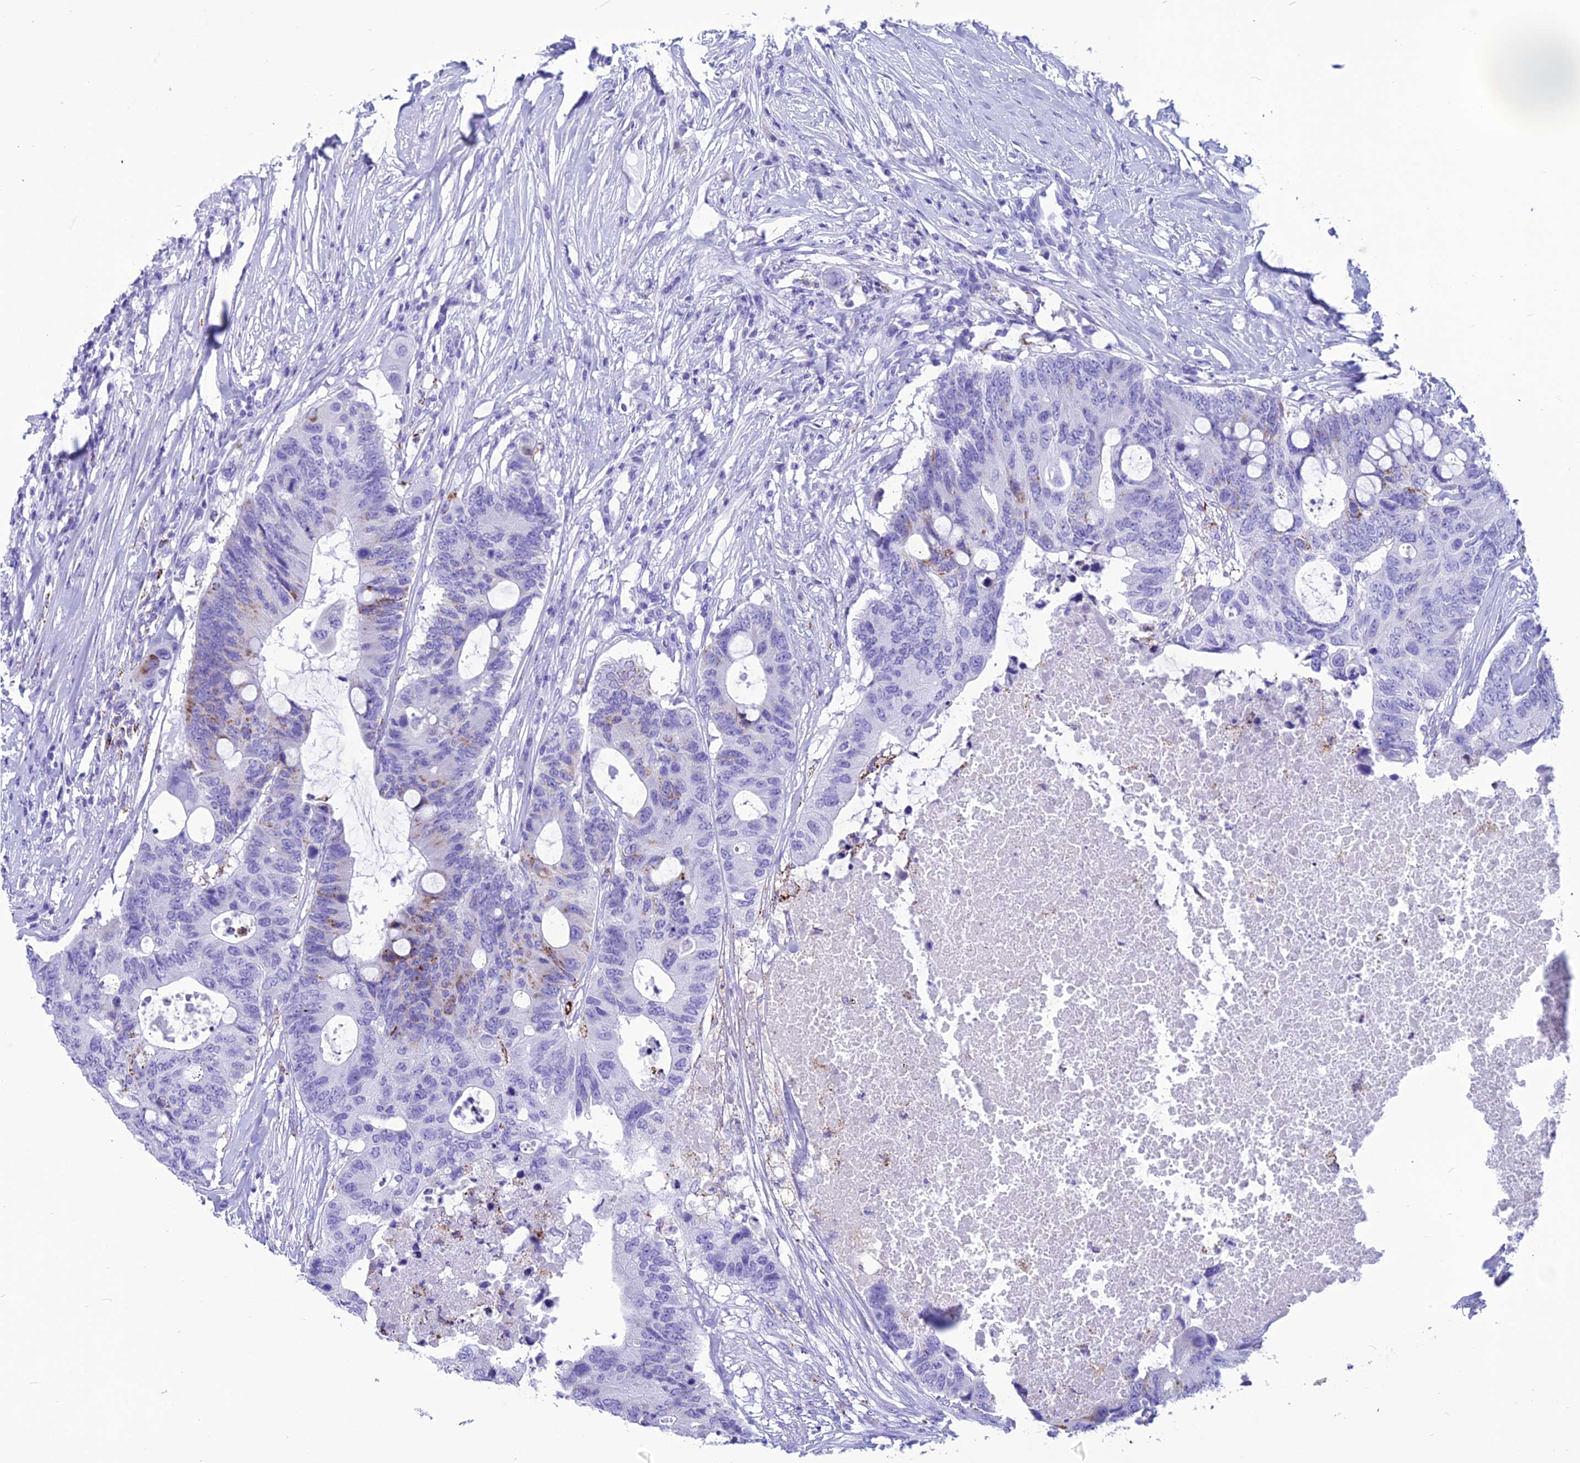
{"staining": {"intensity": "moderate", "quantity": "<25%", "location": "cytoplasmic/membranous"}, "tissue": "colorectal cancer", "cell_type": "Tumor cells", "image_type": "cancer", "snomed": [{"axis": "morphology", "description": "Adenocarcinoma, NOS"}, {"axis": "topography", "description": "Colon"}], "caption": "Colorectal cancer stained with a brown dye shows moderate cytoplasmic/membranous positive positivity in approximately <25% of tumor cells.", "gene": "TRAM1L1", "patient": {"sex": "male", "age": 71}}